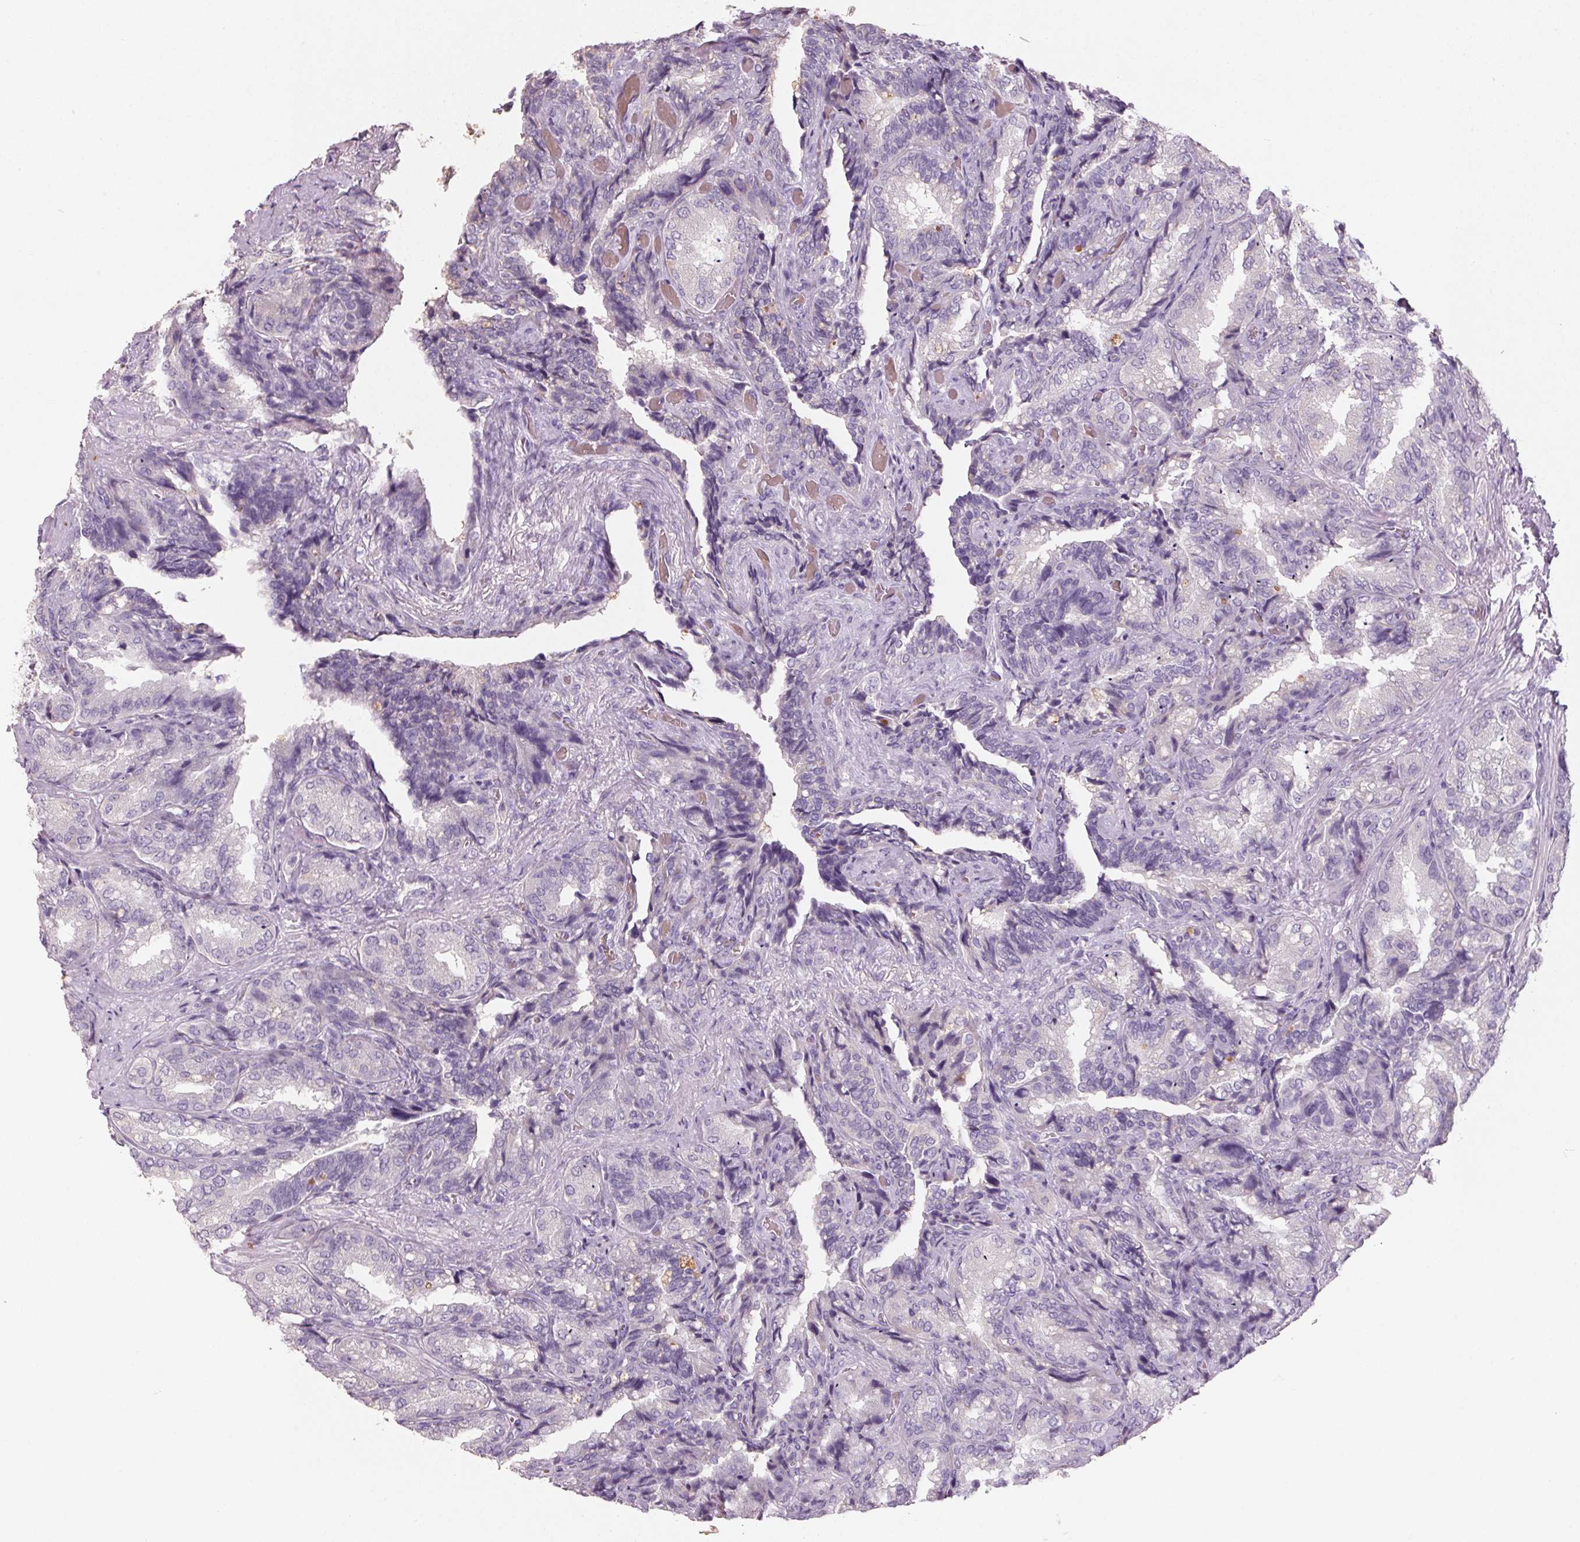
{"staining": {"intensity": "negative", "quantity": "none", "location": "none"}, "tissue": "seminal vesicle", "cell_type": "Glandular cells", "image_type": "normal", "snomed": [{"axis": "morphology", "description": "Normal tissue, NOS"}, {"axis": "topography", "description": "Seminal veicle"}], "caption": "Photomicrograph shows no protein positivity in glandular cells of normal seminal vesicle. (DAB (3,3'-diaminobenzidine) immunohistochemistry with hematoxylin counter stain).", "gene": "HSD17B1", "patient": {"sex": "male", "age": 68}}